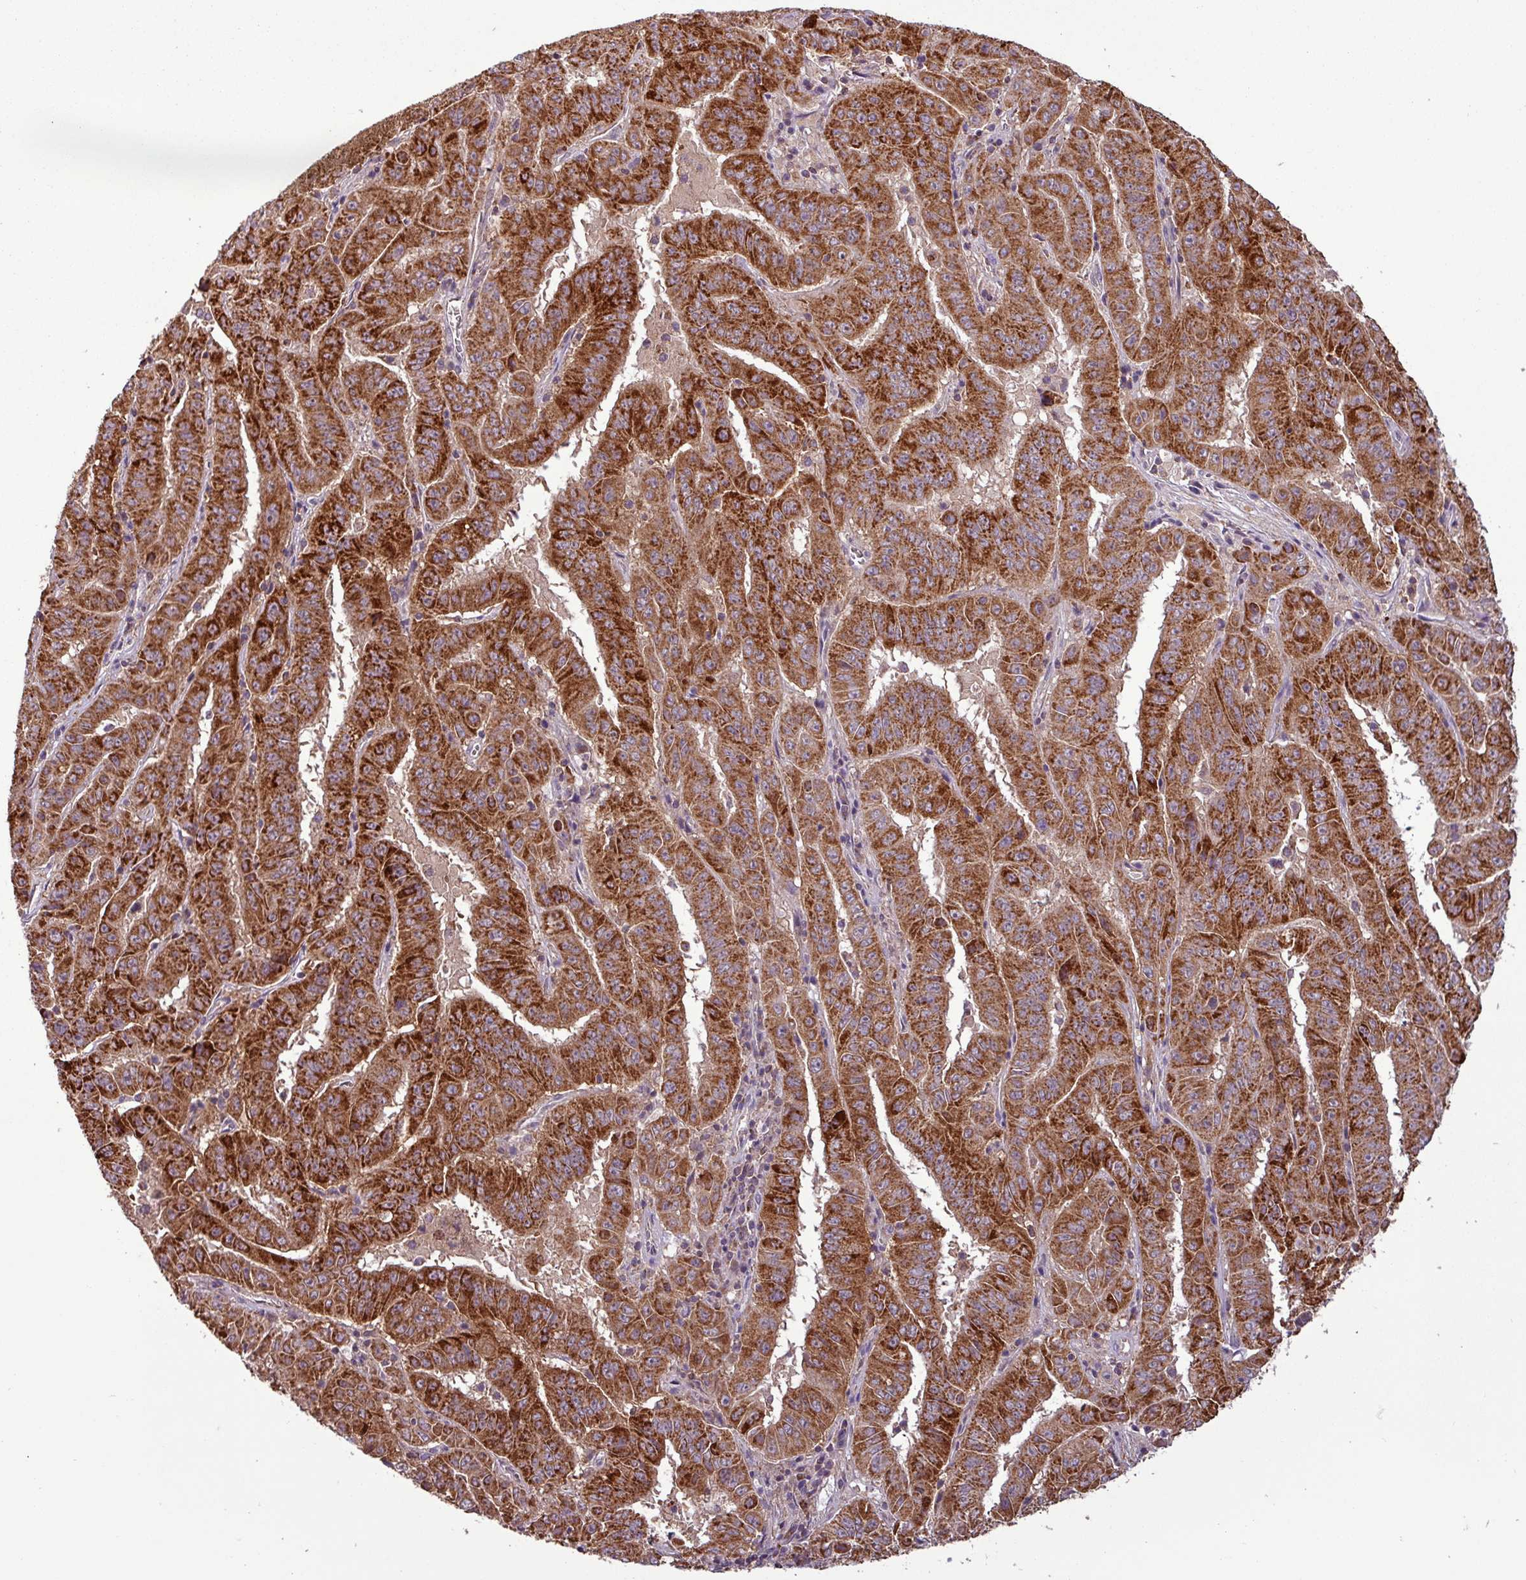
{"staining": {"intensity": "strong", "quantity": ">75%", "location": "cytoplasmic/membranous"}, "tissue": "pancreatic cancer", "cell_type": "Tumor cells", "image_type": "cancer", "snomed": [{"axis": "morphology", "description": "Adenocarcinoma, NOS"}, {"axis": "topography", "description": "Pancreas"}], "caption": "IHC micrograph of neoplastic tissue: human adenocarcinoma (pancreatic) stained using immunohistochemistry (IHC) displays high levels of strong protein expression localized specifically in the cytoplasmic/membranous of tumor cells, appearing as a cytoplasmic/membranous brown color.", "gene": "MCTP2", "patient": {"sex": "male", "age": 63}}